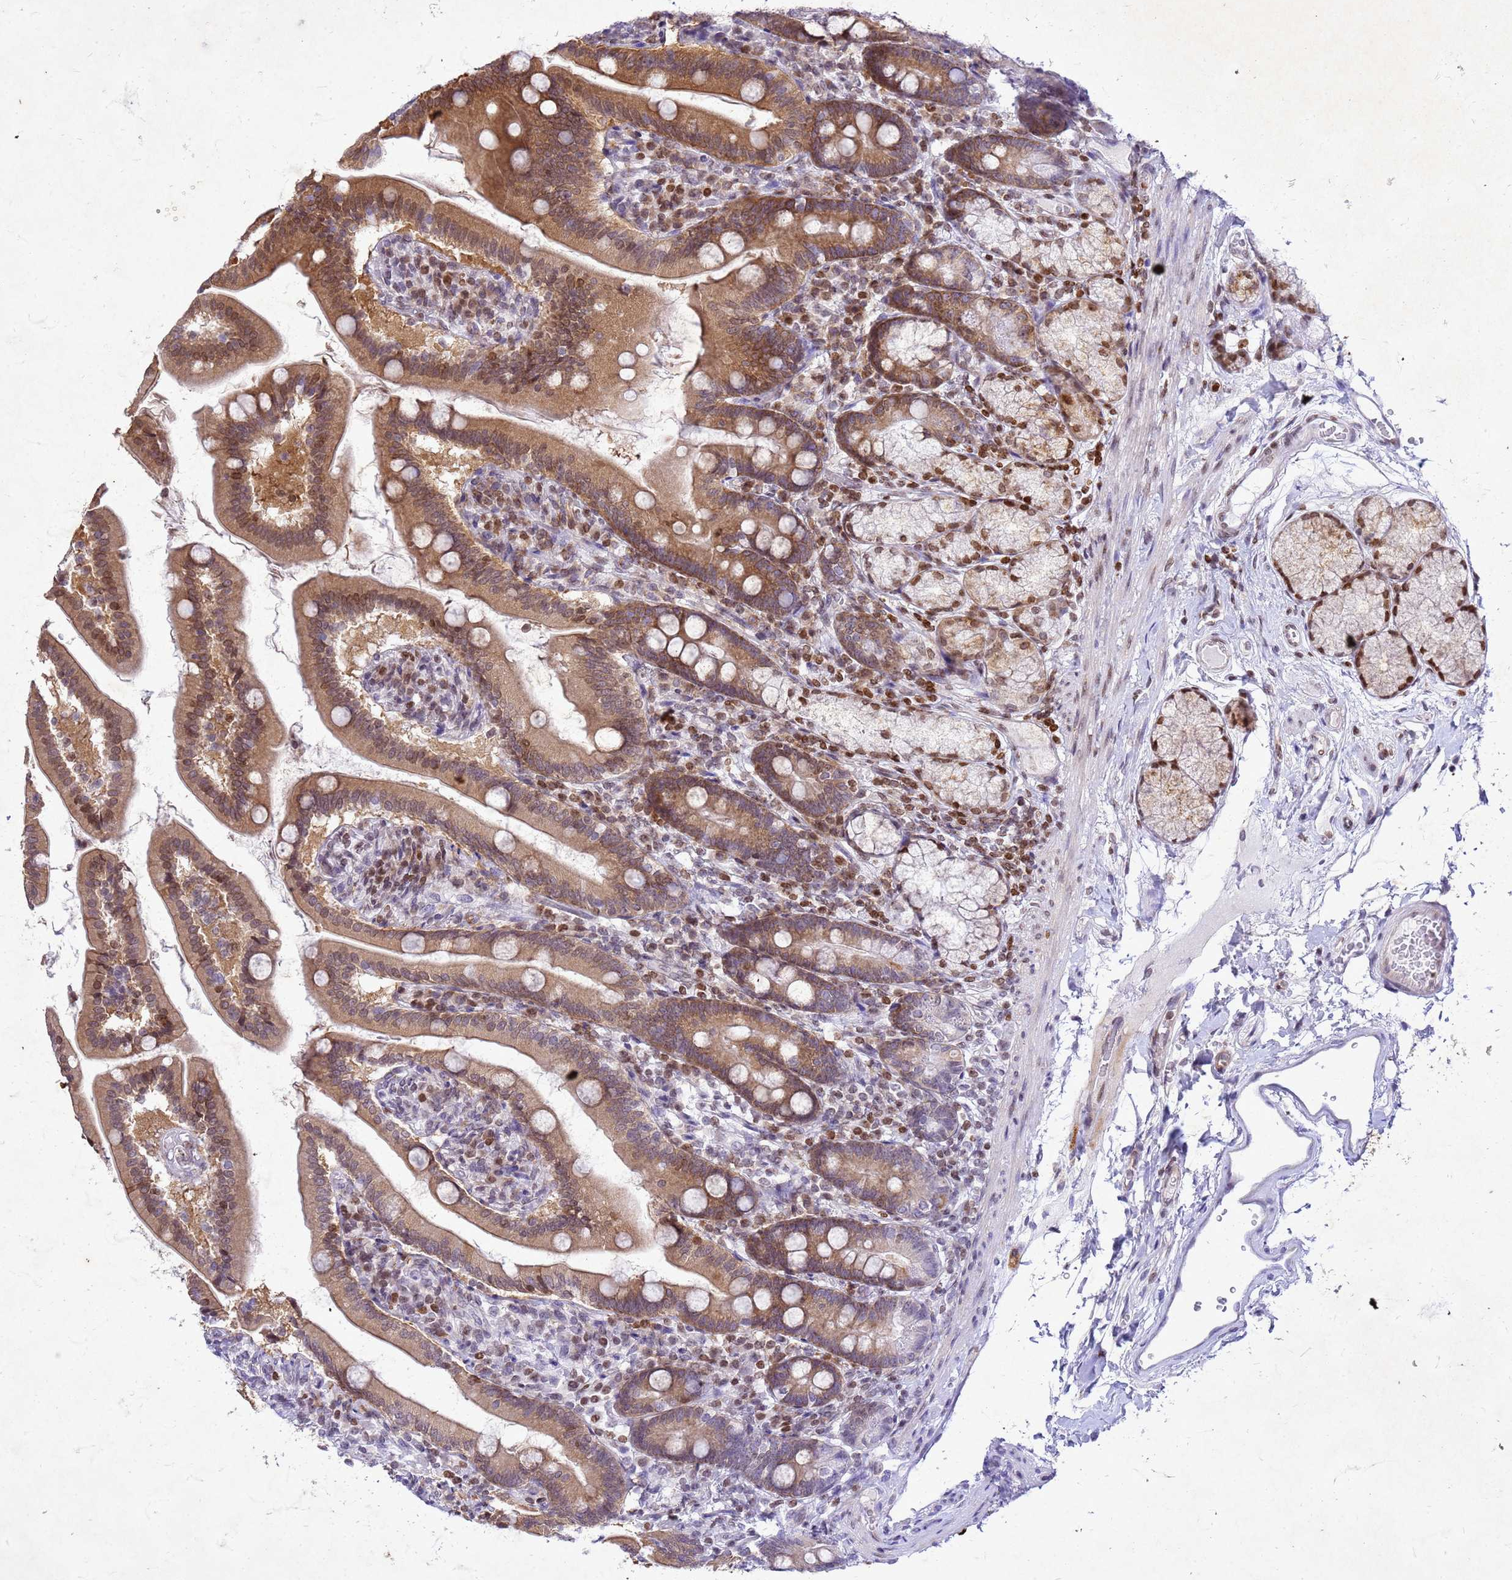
{"staining": {"intensity": "moderate", "quantity": ">75%", "location": "cytoplasmic/membranous,nuclear"}, "tissue": "duodenum", "cell_type": "Glandular cells", "image_type": "normal", "snomed": [{"axis": "morphology", "description": "Normal tissue, NOS"}, {"axis": "topography", "description": "Duodenum"}], "caption": "Immunohistochemistry micrograph of unremarkable duodenum: human duodenum stained using immunohistochemistry (IHC) exhibits medium levels of moderate protein expression localized specifically in the cytoplasmic/membranous,nuclear of glandular cells, appearing as a cytoplasmic/membranous,nuclear brown color.", "gene": "COPS9", "patient": {"sex": "female", "age": 67}}